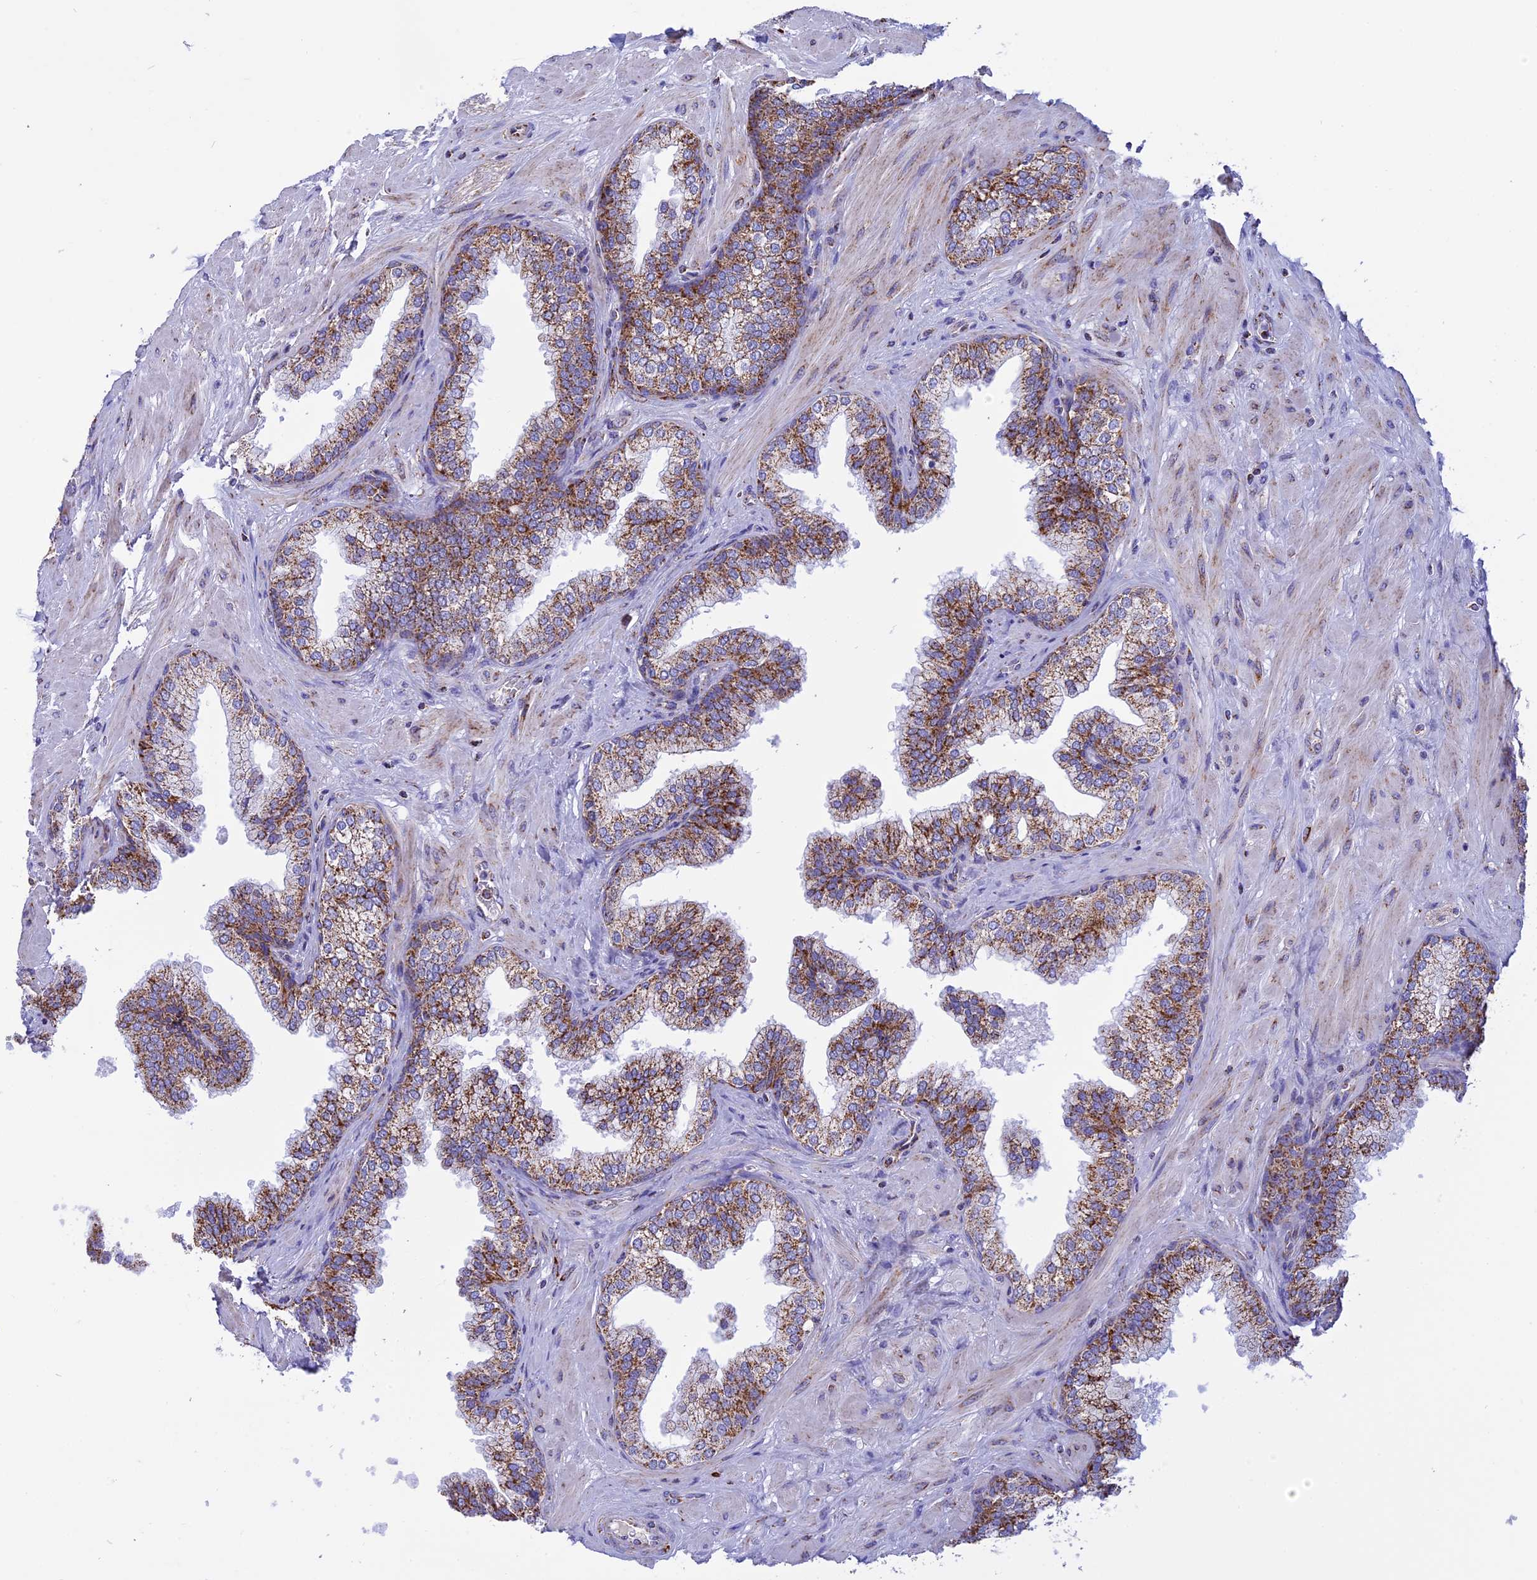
{"staining": {"intensity": "moderate", "quantity": ">75%", "location": "cytoplasmic/membranous"}, "tissue": "prostate", "cell_type": "Glandular cells", "image_type": "normal", "snomed": [{"axis": "morphology", "description": "Normal tissue, NOS"}, {"axis": "topography", "description": "Prostate"}], "caption": "Immunohistochemical staining of benign prostate exhibits moderate cytoplasmic/membranous protein staining in approximately >75% of glandular cells.", "gene": "KCNG1", "patient": {"sex": "male", "age": 60}}